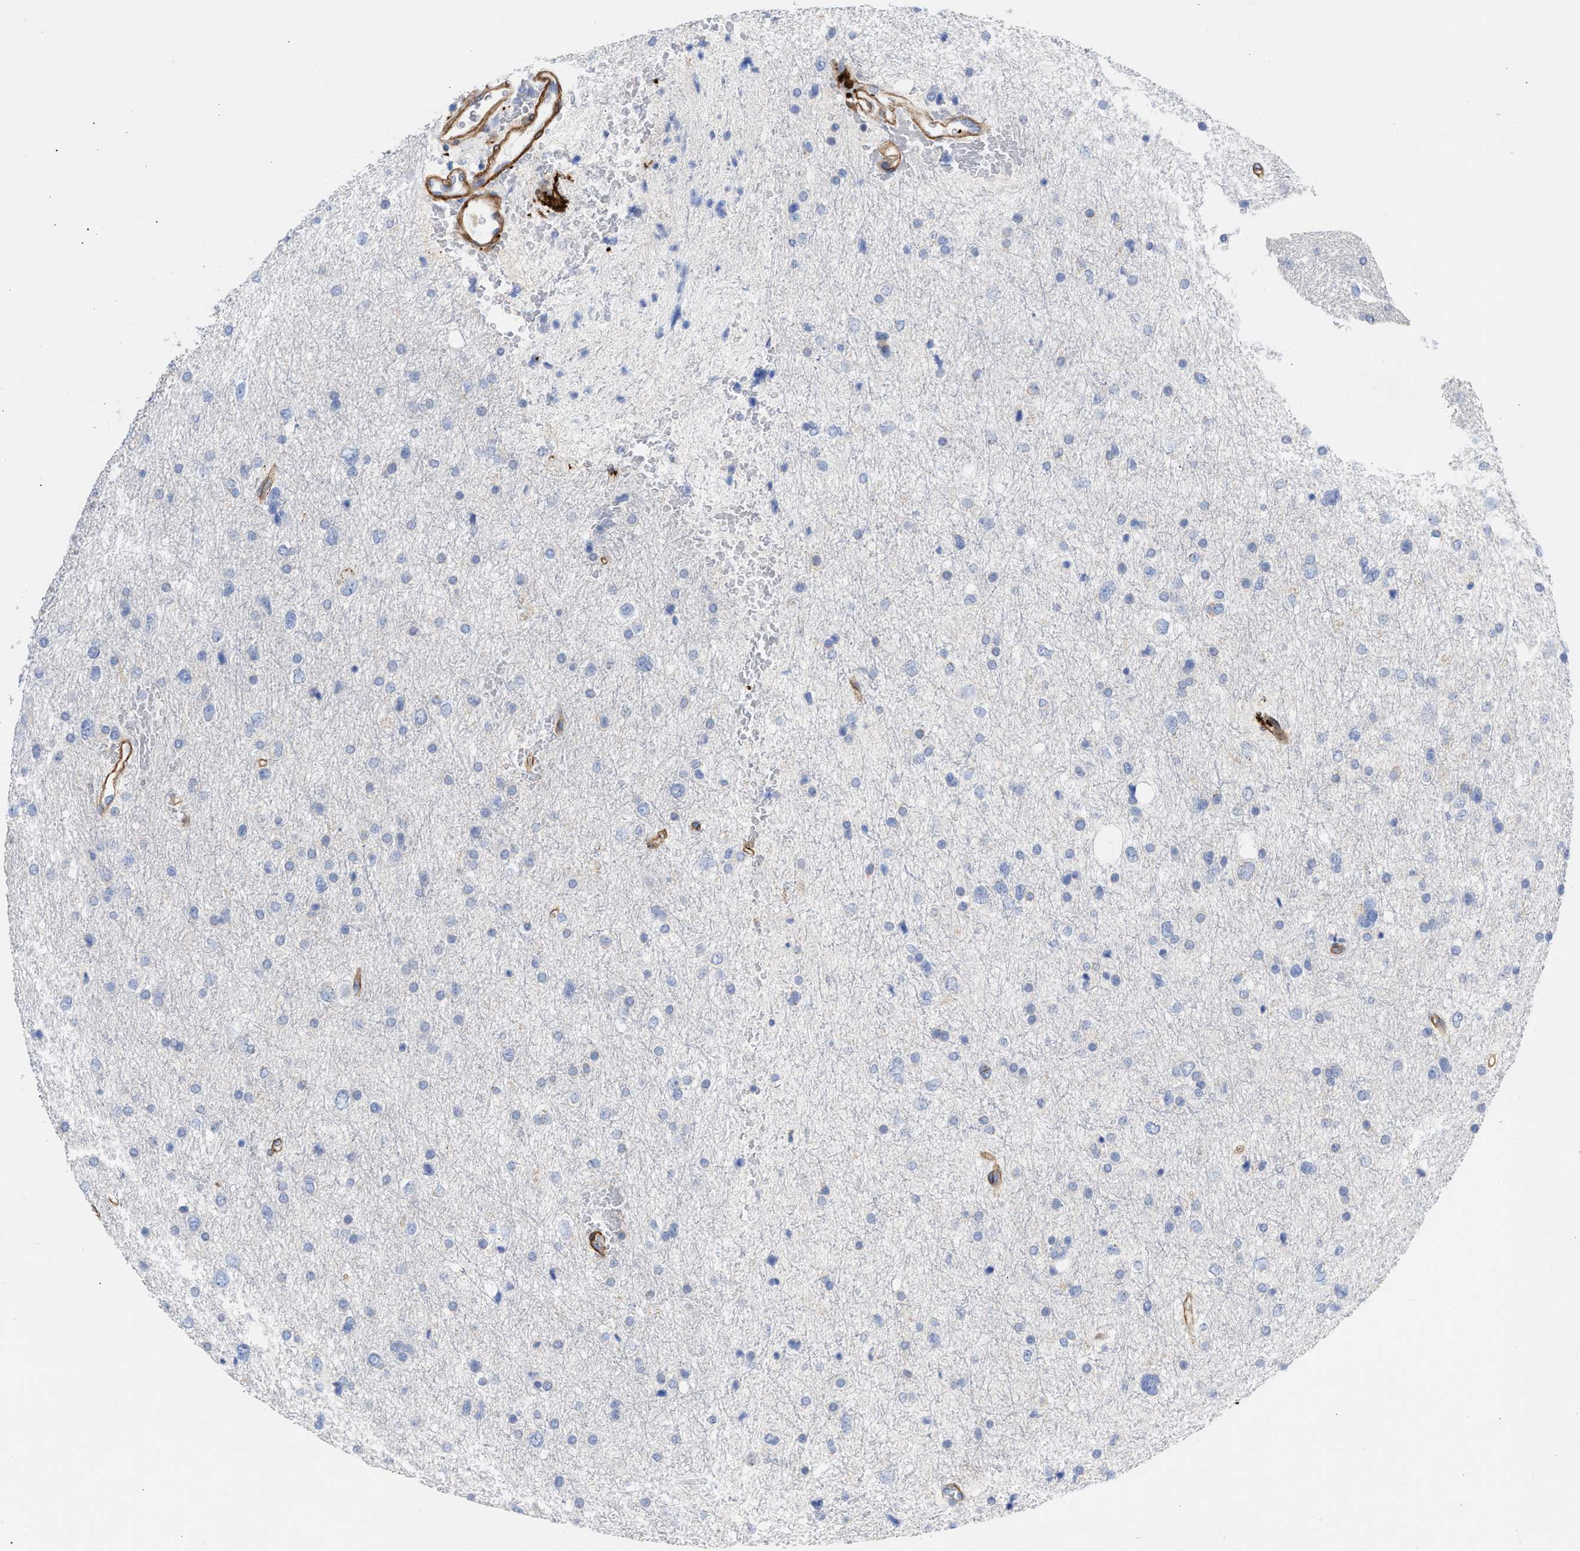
{"staining": {"intensity": "negative", "quantity": "none", "location": "none"}, "tissue": "glioma", "cell_type": "Tumor cells", "image_type": "cancer", "snomed": [{"axis": "morphology", "description": "Glioma, malignant, Low grade"}, {"axis": "topography", "description": "Brain"}], "caption": "This is an IHC image of malignant glioma (low-grade). There is no expression in tumor cells.", "gene": "HS3ST5", "patient": {"sex": "female", "age": 37}}